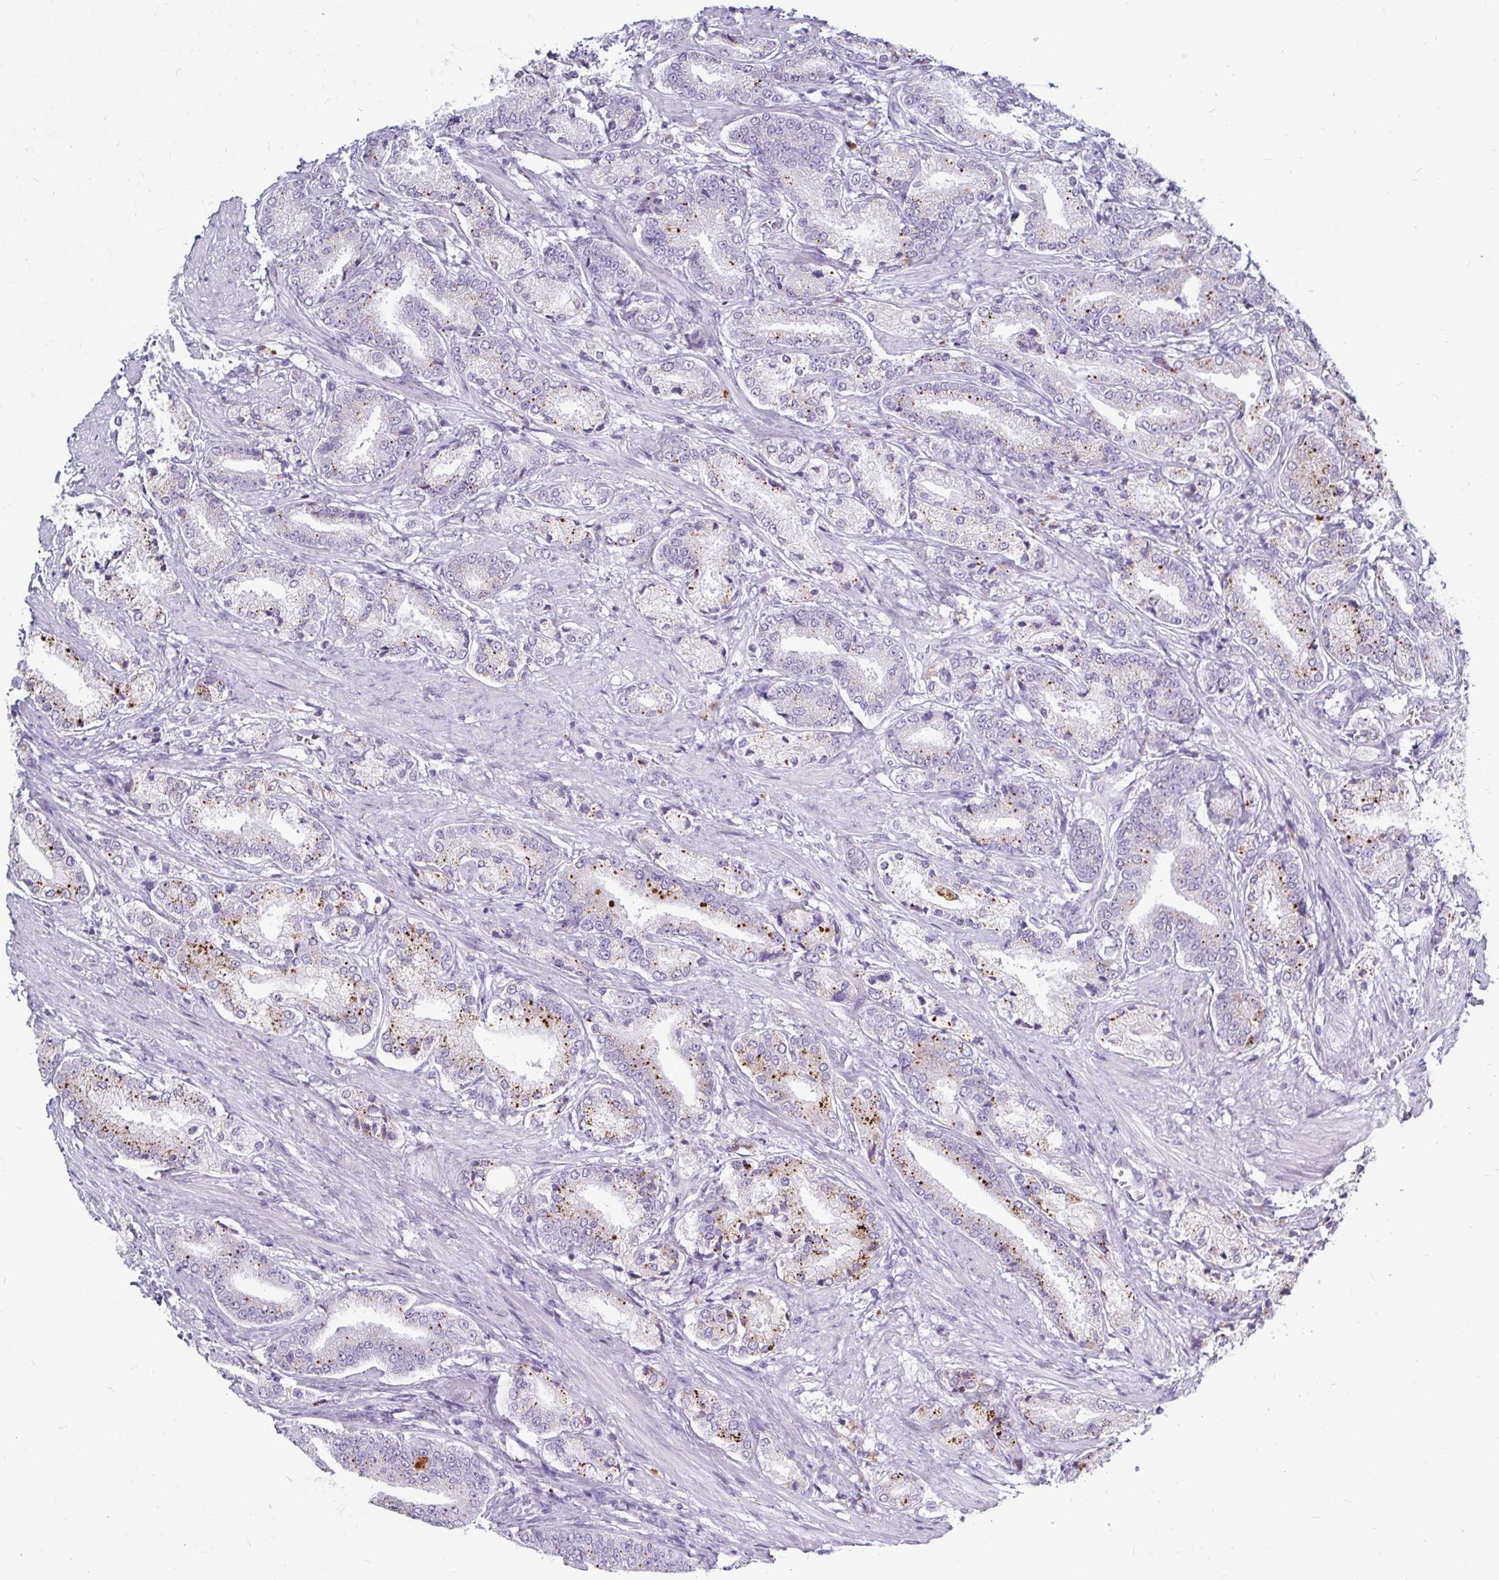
{"staining": {"intensity": "moderate", "quantity": "<25%", "location": "cytoplasmic/membranous"}, "tissue": "prostate cancer", "cell_type": "Tumor cells", "image_type": "cancer", "snomed": [{"axis": "morphology", "description": "Adenocarcinoma, High grade"}, {"axis": "topography", "description": "Prostate and seminal vesicle, NOS"}], "caption": "A low amount of moderate cytoplasmic/membranous staining is seen in approximately <25% of tumor cells in prostate cancer (adenocarcinoma (high-grade)) tissue.", "gene": "CTSZ", "patient": {"sex": "male", "age": 61}}